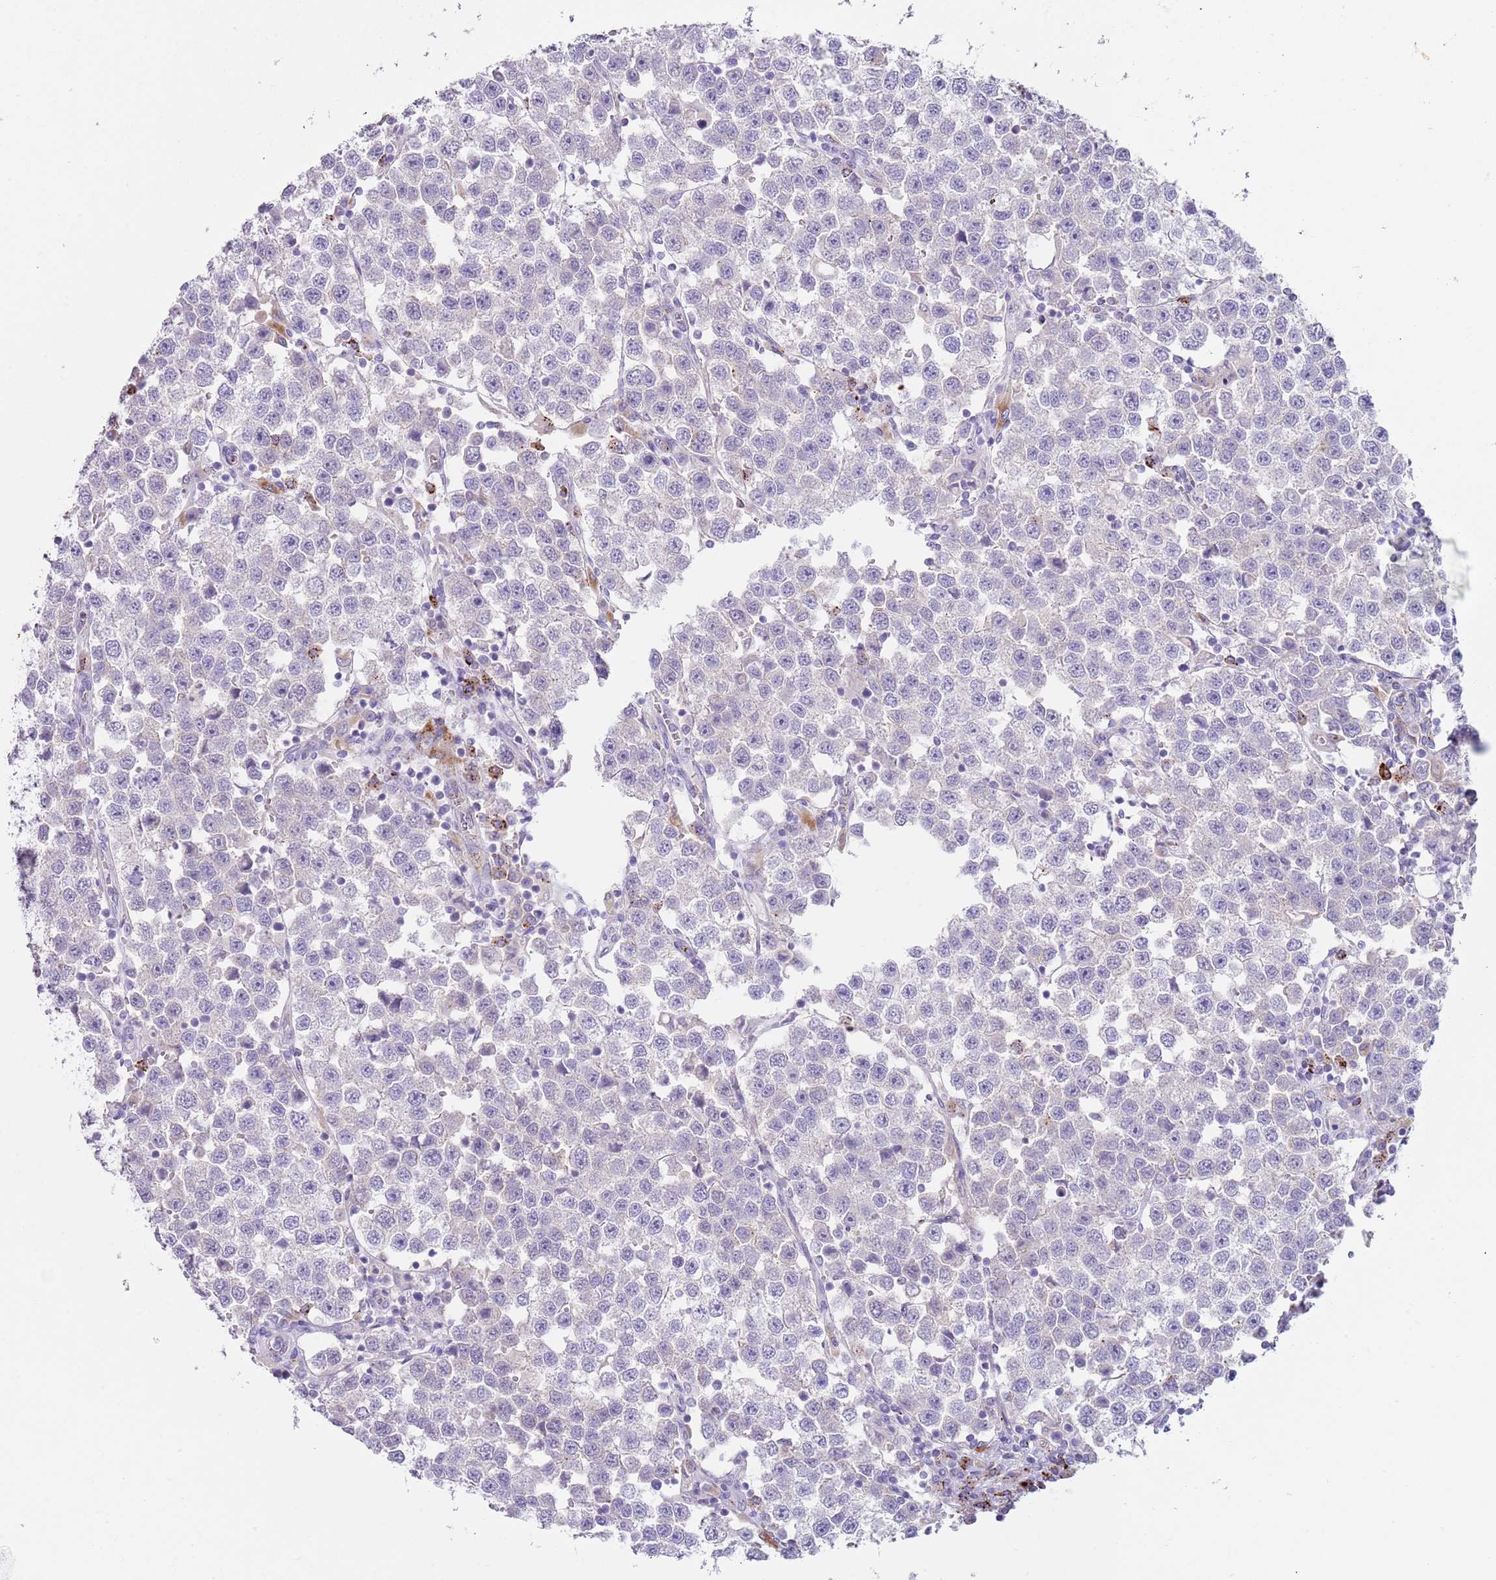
{"staining": {"intensity": "negative", "quantity": "none", "location": "none"}, "tissue": "testis cancer", "cell_type": "Tumor cells", "image_type": "cancer", "snomed": [{"axis": "morphology", "description": "Seminoma, NOS"}, {"axis": "topography", "description": "Testis"}], "caption": "This is a photomicrograph of immunohistochemistry staining of testis cancer (seminoma), which shows no expression in tumor cells.", "gene": "LRRN3", "patient": {"sex": "male", "age": 37}}